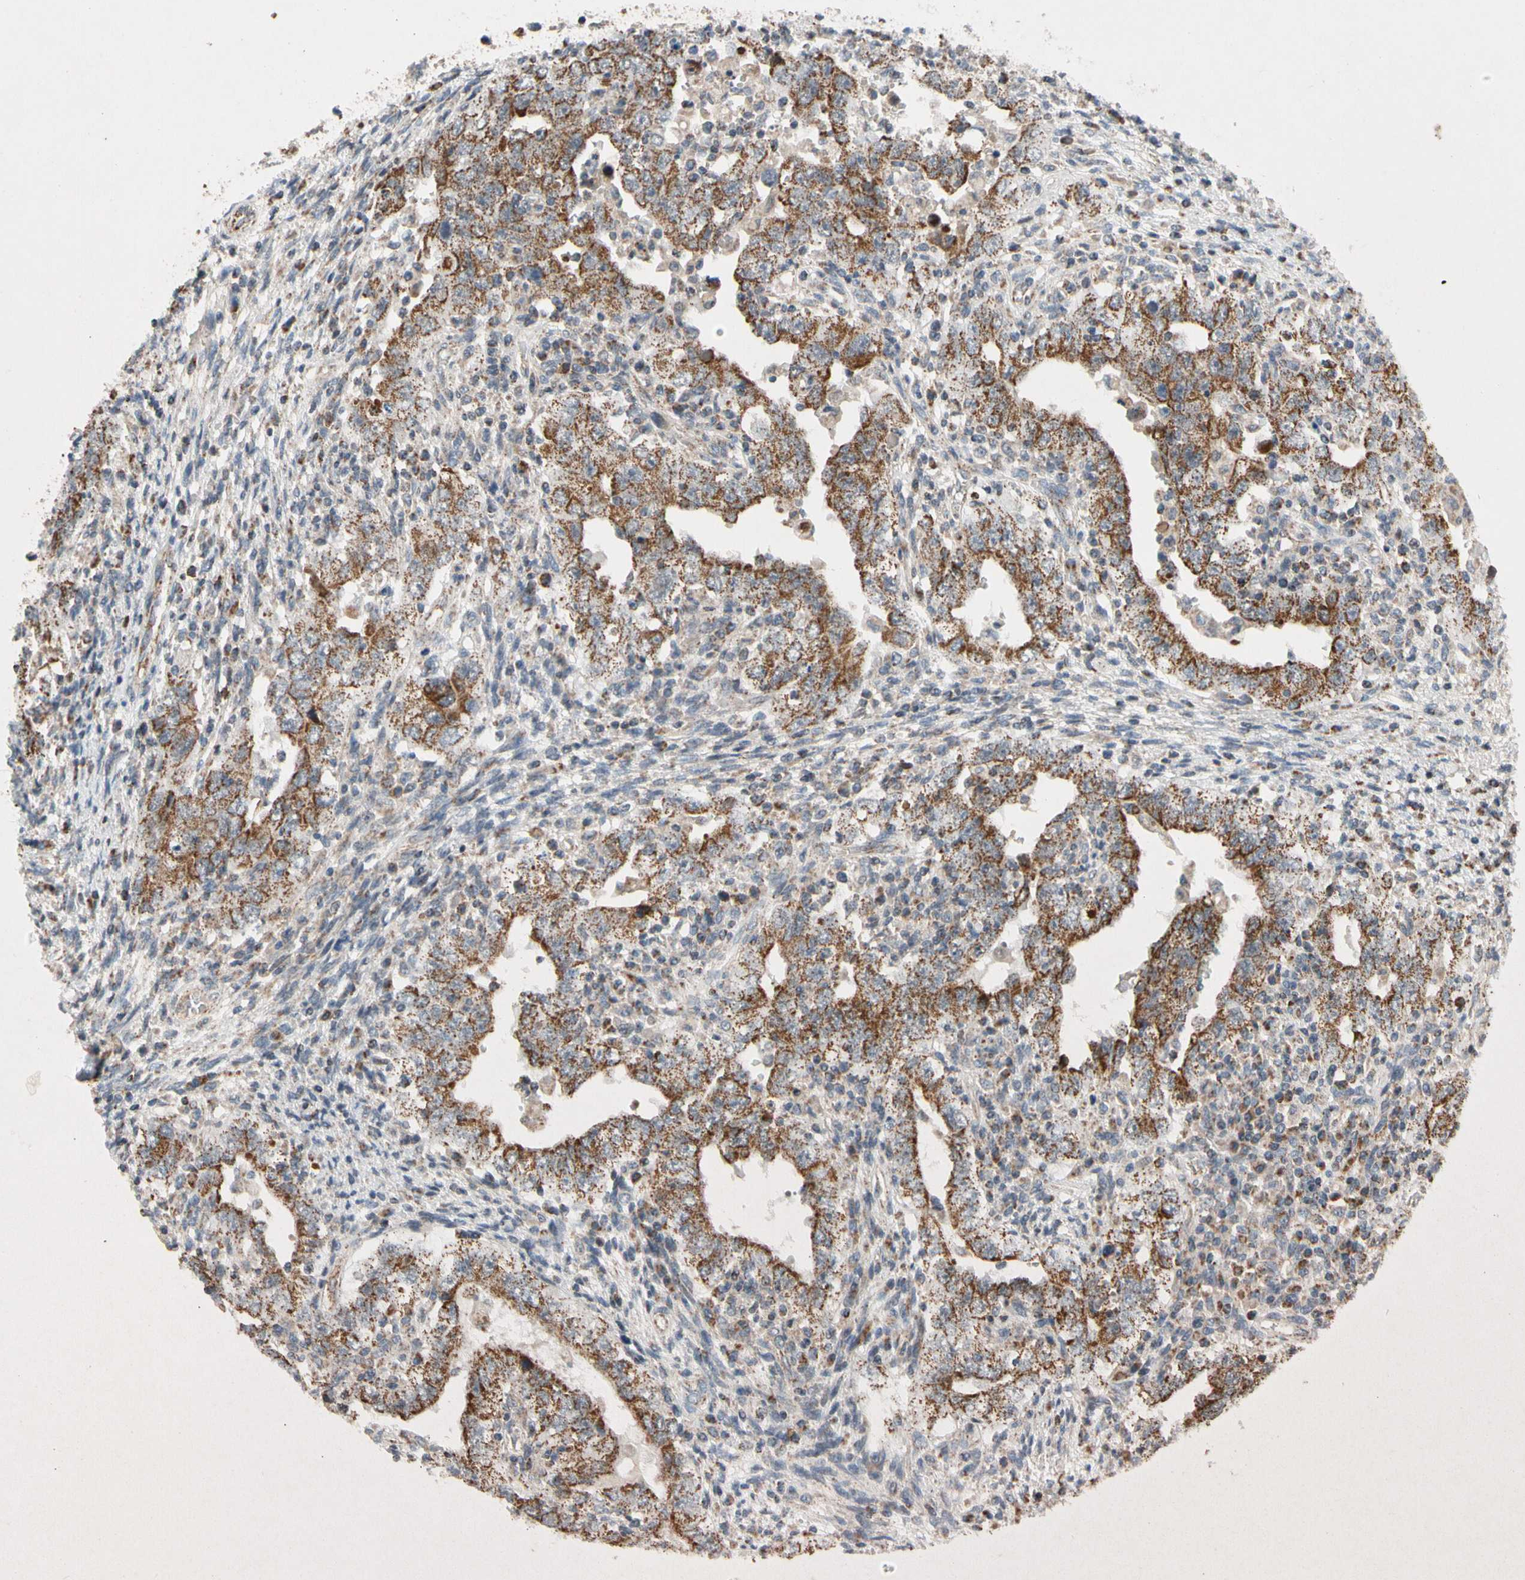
{"staining": {"intensity": "moderate", "quantity": ">75%", "location": "cytoplasmic/membranous"}, "tissue": "testis cancer", "cell_type": "Tumor cells", "image_type": "cancer", "snomed": [{"axis": "morphology", "description": "Carcinoma, Embryonal, NOS"}, {"axis": "topography", "description": "Testis"}], "caption": "Tumor cells reveal medium levels of moderate cytoplasmic/membranous positivity in approximately >75% of cells in testis cancer (embryonal carcinoma).", "gene": "KHDC4", "patient": {"sex": "male", "age": 26}}